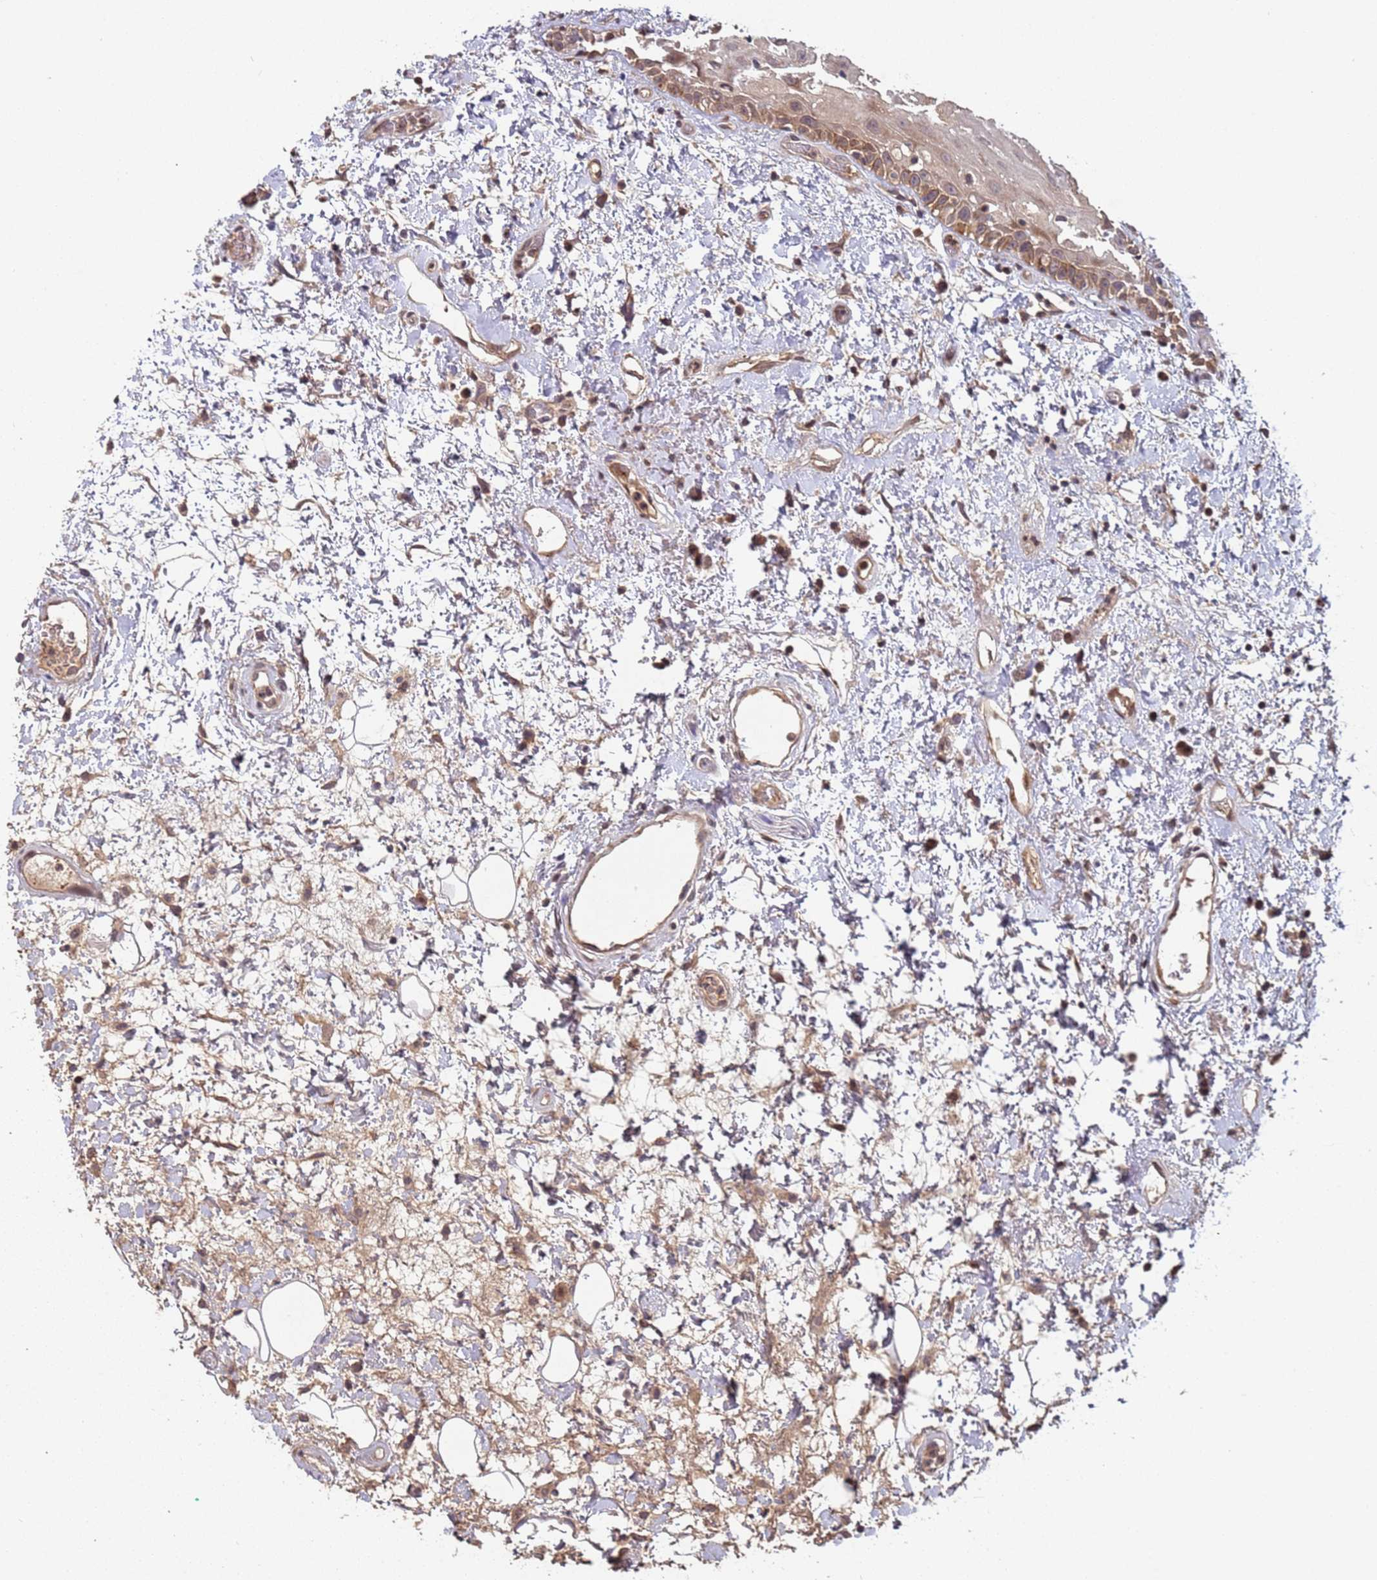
{"staining": {"intensity": "moderate", "quantity": "25%-75%", "location": "cytoplasmic/membranous"}, "tissue": "oral mucosa", "cell_type": "Squamous epithelial cells", "image_type": "normal", "snomed": [{"axis": "morphology", "description": "Normal tissue, NOS"}, {"axis": "topography", "description": "Oral tissue"}], "caption": "IHC staining of unremarkable oral mucosa, which displays medium levels of moderate cytoplasmic/membranous positivity in about 25%-75% of squamous epithelial cells indicating moderate cytoplasmic/membranous protein staining. The staining was performed using DAB (brown) for protein detection and nuclei were counterstained in hematoxylin (blue).", "gene": "KANSL1L", "patient": {"sex": "female", "age": 76}}